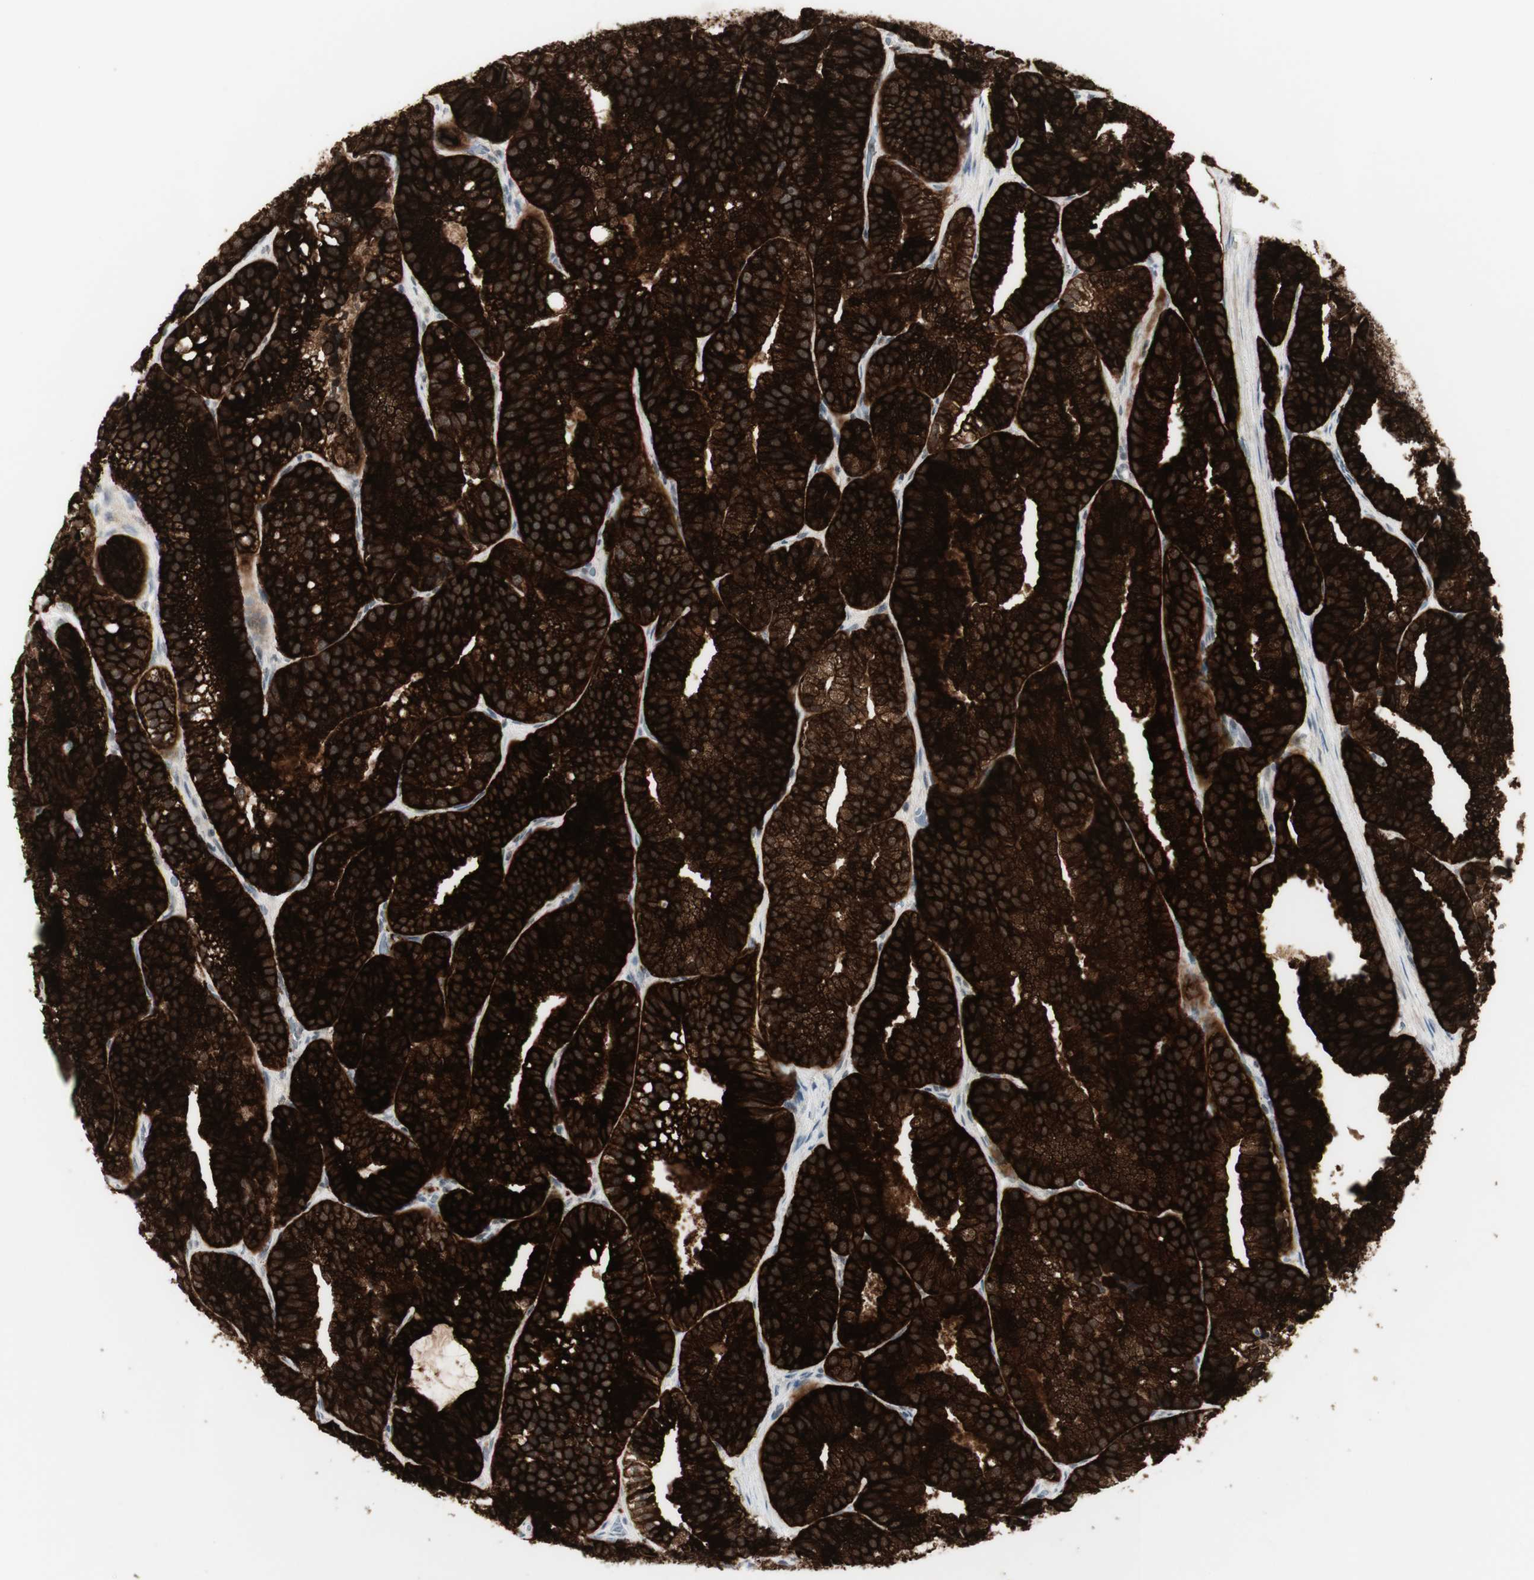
{"staining": {"intensity": "strong", "quantity": ">75%", "location": "cytoplasmic/membranous"}, "tissue": "prostate cancer", "cell_type": "Tumor cells", "image_type": "cancer", "snomed": [{"axis": "morphology", "description": "Adenocarcinoma, Low grade"}, {"axis": "topography", "description": "Prostate"}], "caption": "High-power microscopy captured an immunohistochemistry (IHC) image of prostate cancer (low-grade adenocarcinoma), revealing strong cytoplasmic/membranous positivity in approximately >75% of tumor cells.", "gene": "C1orf116", "patient": {"sex": "male", "age": 89}}